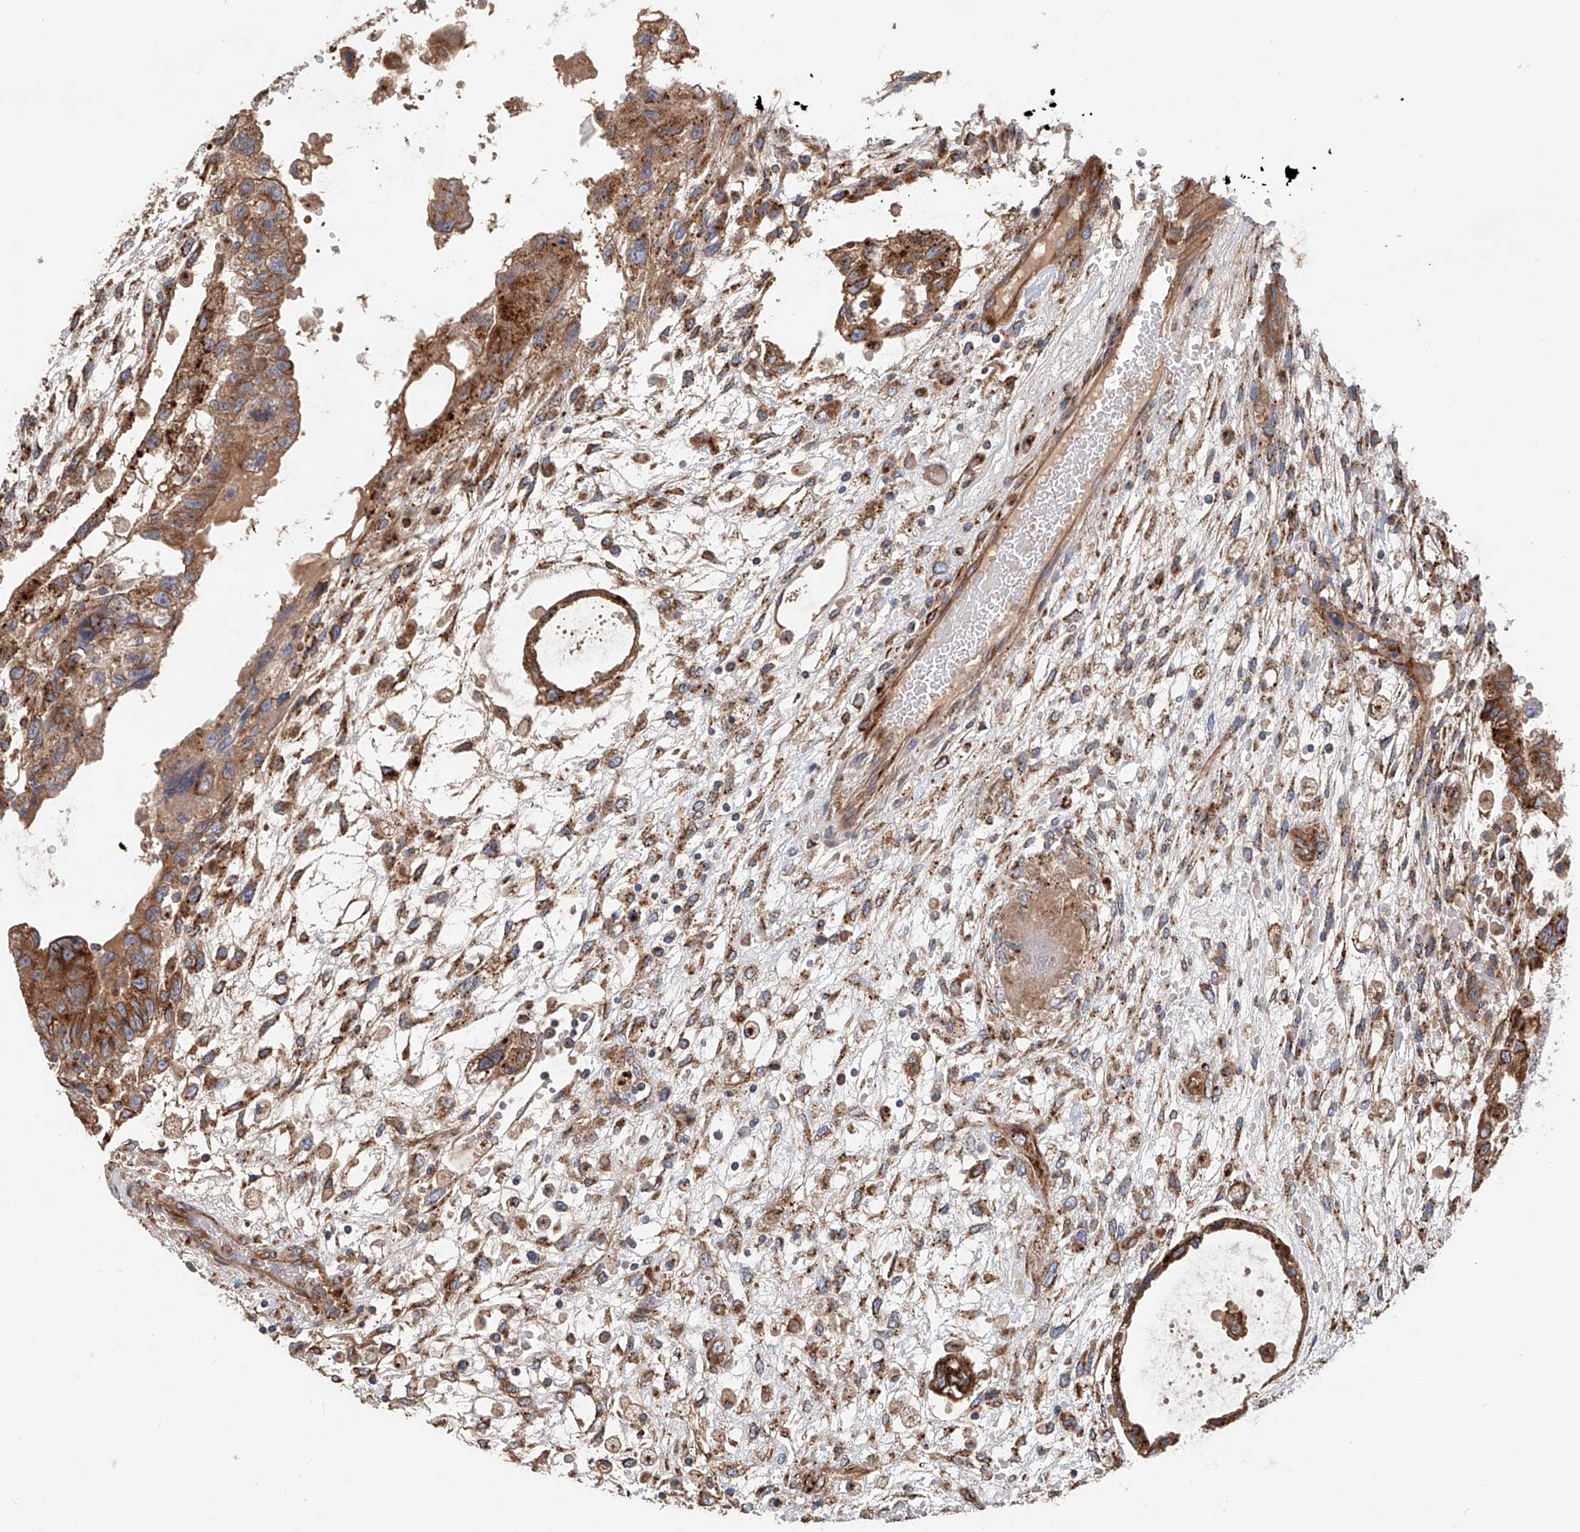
{"staining": {"intensity": "moderate", "quantity": ">75%", "location": "cytoplasmic/membranous"}, "tissue": "testis cancer", "cell_type": "Tumor cells", "image_type": "cancer", "snomed": [{"axis": "morphology", "description": "Carcinoma, Embryonal, NOS"}, {"axis": "topography", "description": "Testis"}], "caption": "Moderate cytoplasmic/membranous expression is appreciated in about >75% of tumor cells in testis cancer.", "gene": "HGSNAT", "patient": {"sex": "male", "age": 36}}